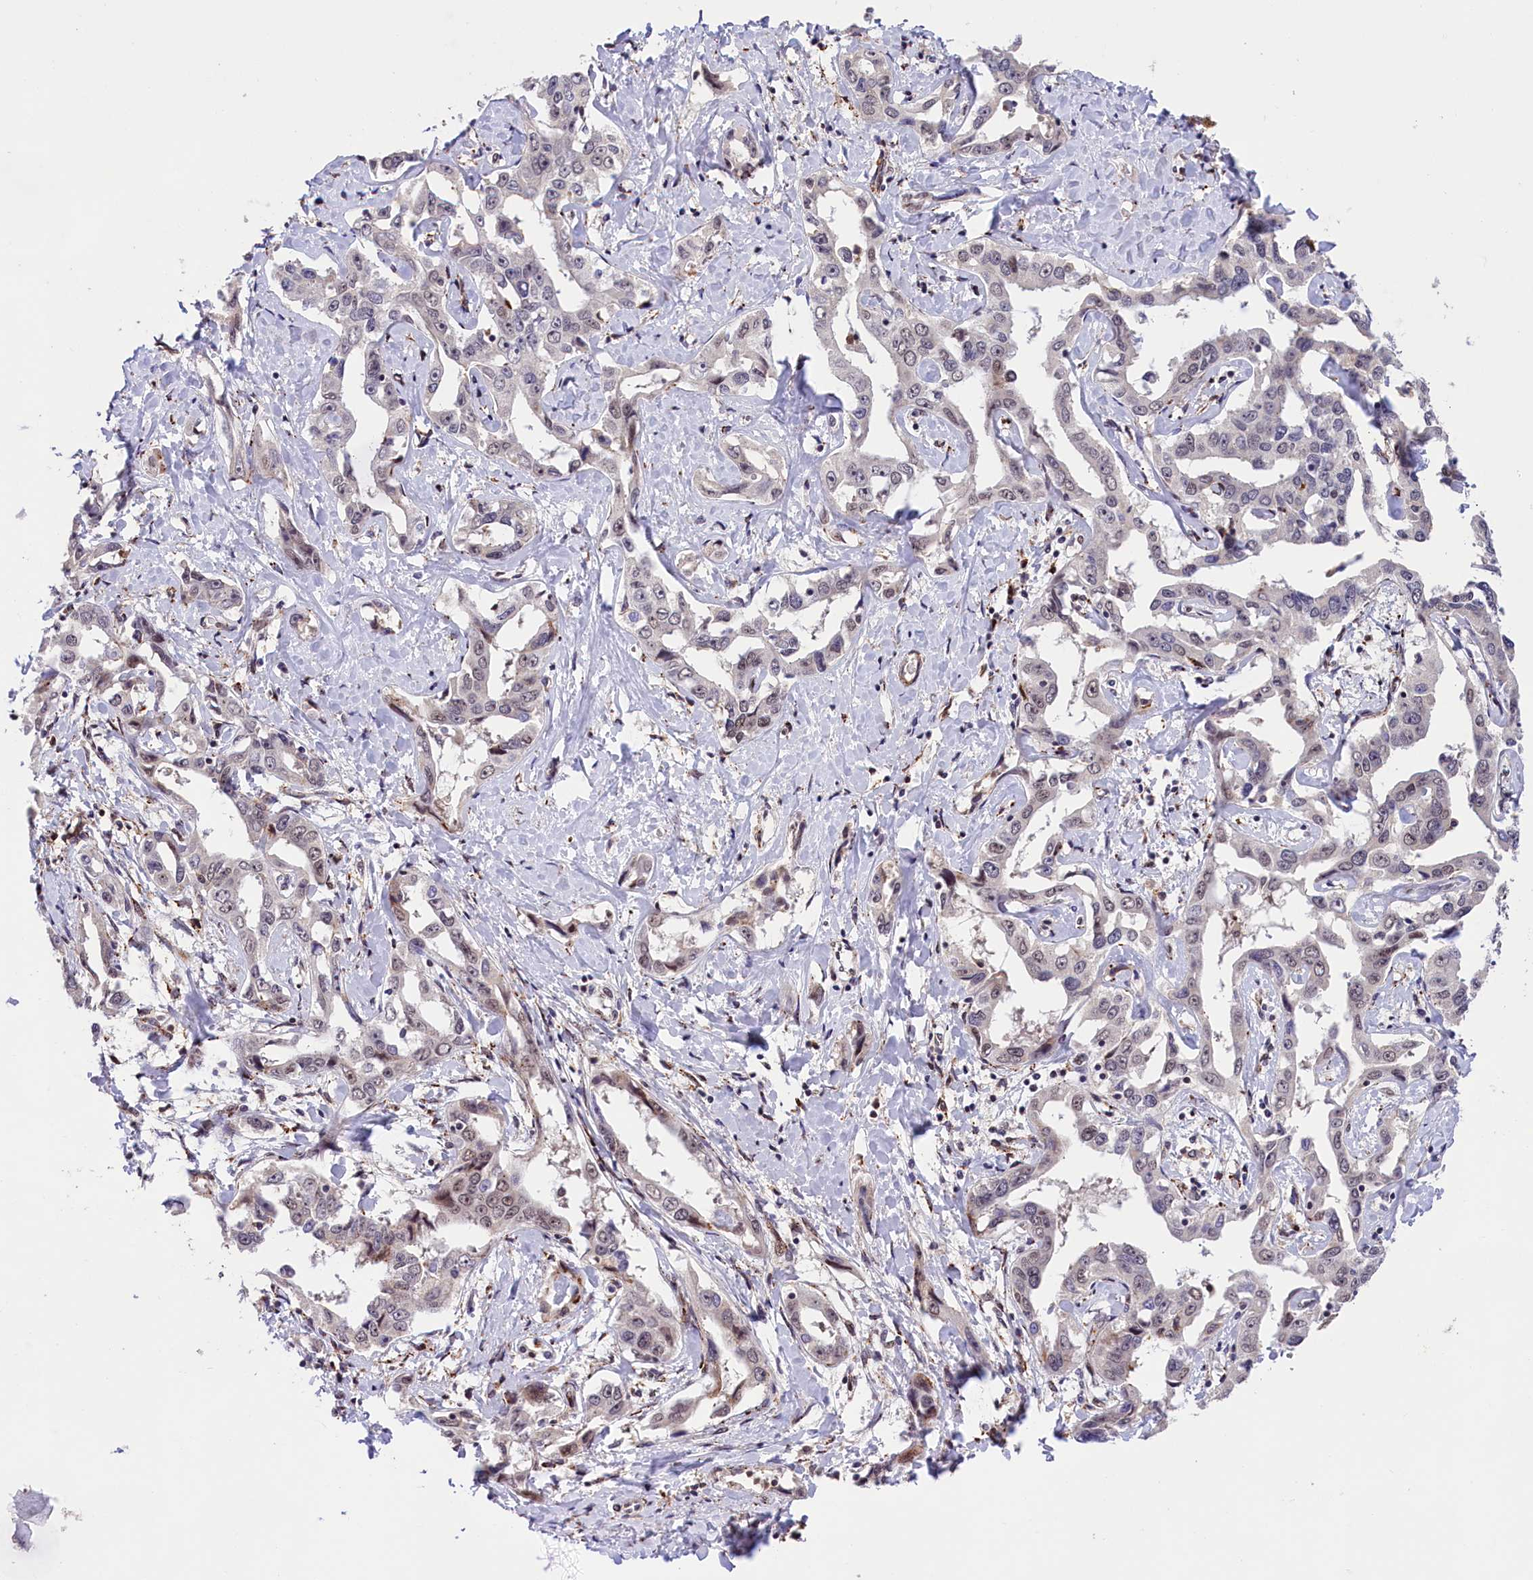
{"staining": {"intensity": "weak", "quantity": "<25%", "location": "nuclear"}, "tissue": "liver cancer", "cell_type": "Tumor cells", "image_type": "cancer", "snomed": [{"axis": "morphology", "description": "Cholangiocarcinoma"}, {"axis": "topography", "description": "Liver"}], "caption": "This photomicrograph is of liver cancer stained with IHC to label a protein in brown with the nuclei are counter-stained blue. There is no staining in tumor cells.", "gene": "FBXO45", "patient": {"sex": "male", "age": 59}}